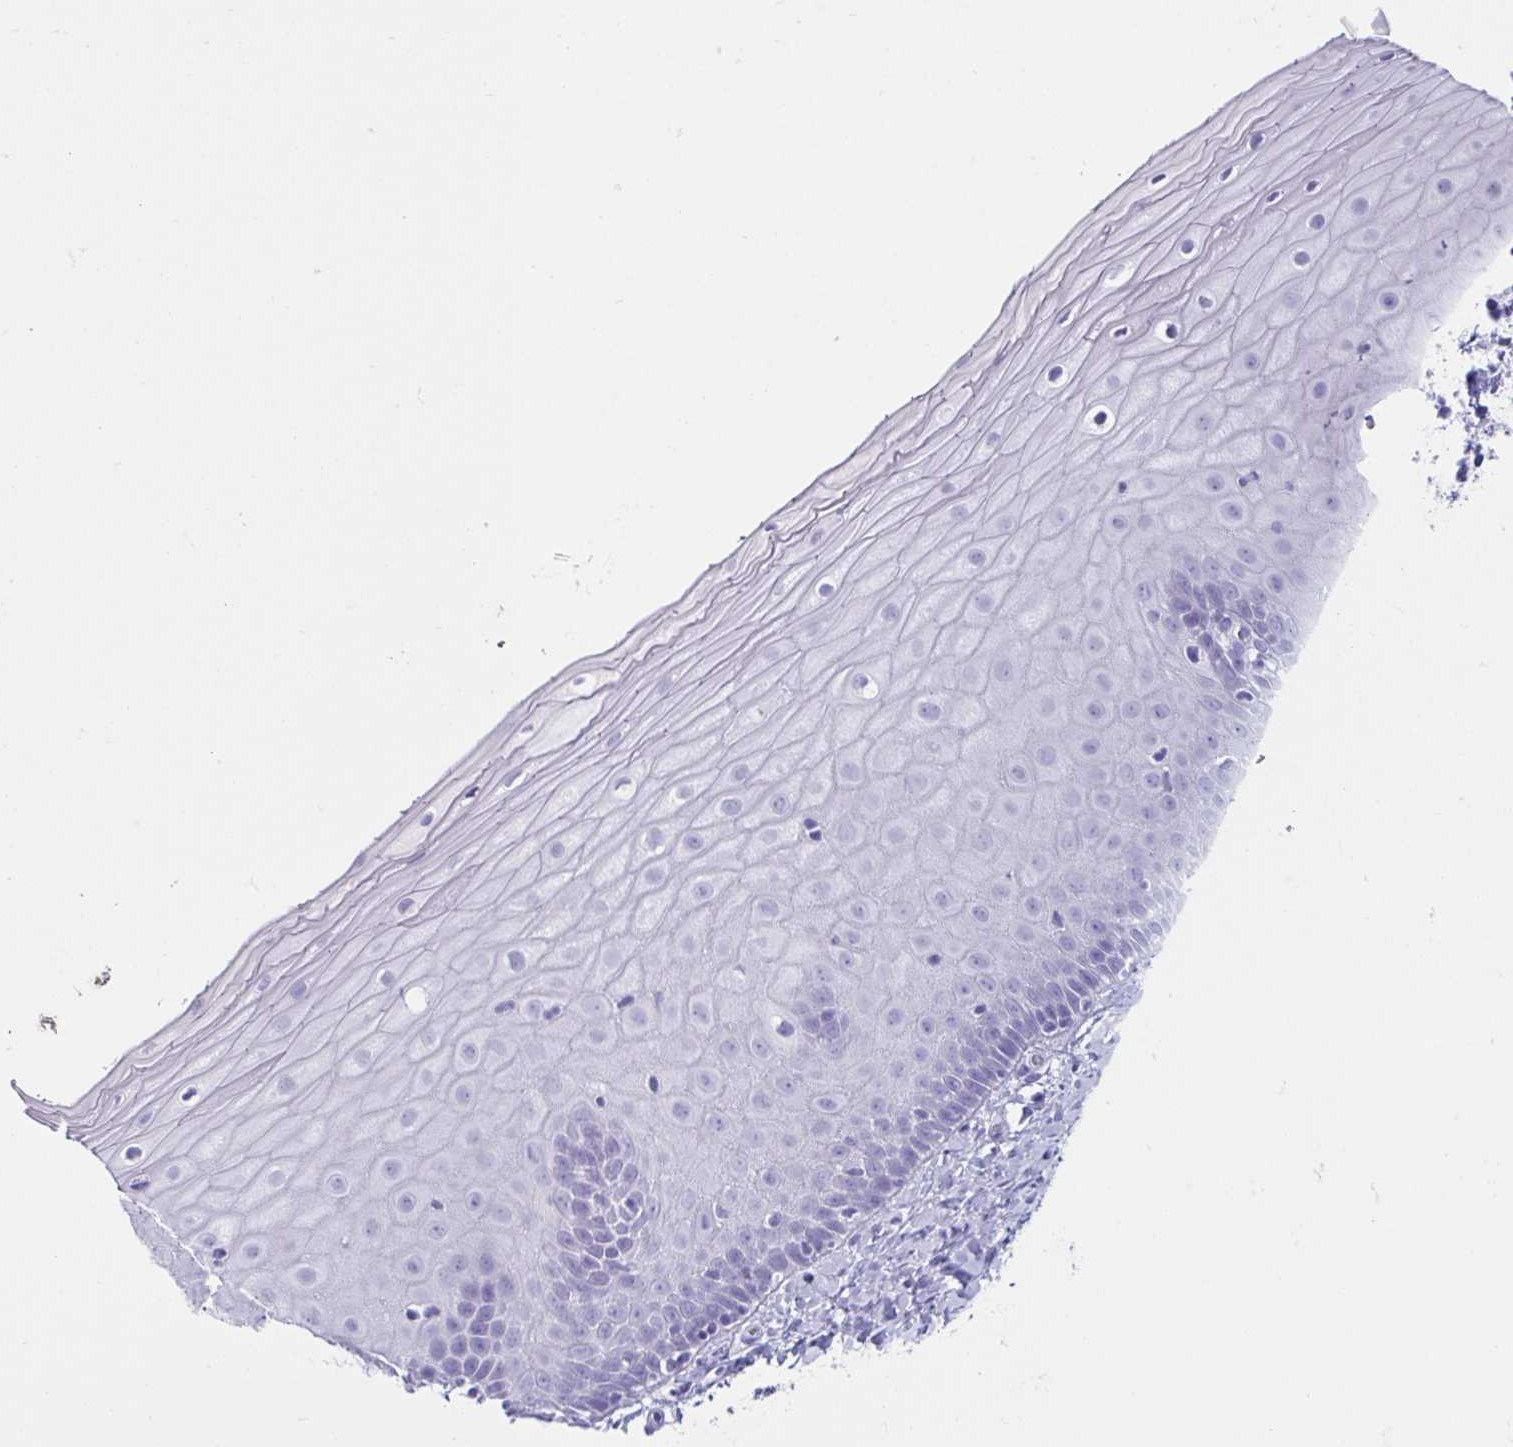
{"staining": {"intensity": "negative", "quantity": "none", "location": "none"}, "tissue": "cervix", "cell_type": "Glandular cells", "image_type": "normal", "snomed": [{"axis": "morphology", "description": "Normal tissue, NOS"}, {"axis": "topography", "description": "Cervix"}], "caption": "A high-resolution image shows IHC staining of normal cervix, which reveals no significant staining in glandular cells. The staining was performed using DAB to visualize the protein expression in brown, while the nuclei were stained in blue with hematoxylin (Magnification: 20x).", "gene": "CD164L2", "patient": {"sex": "female", "age": 37}}